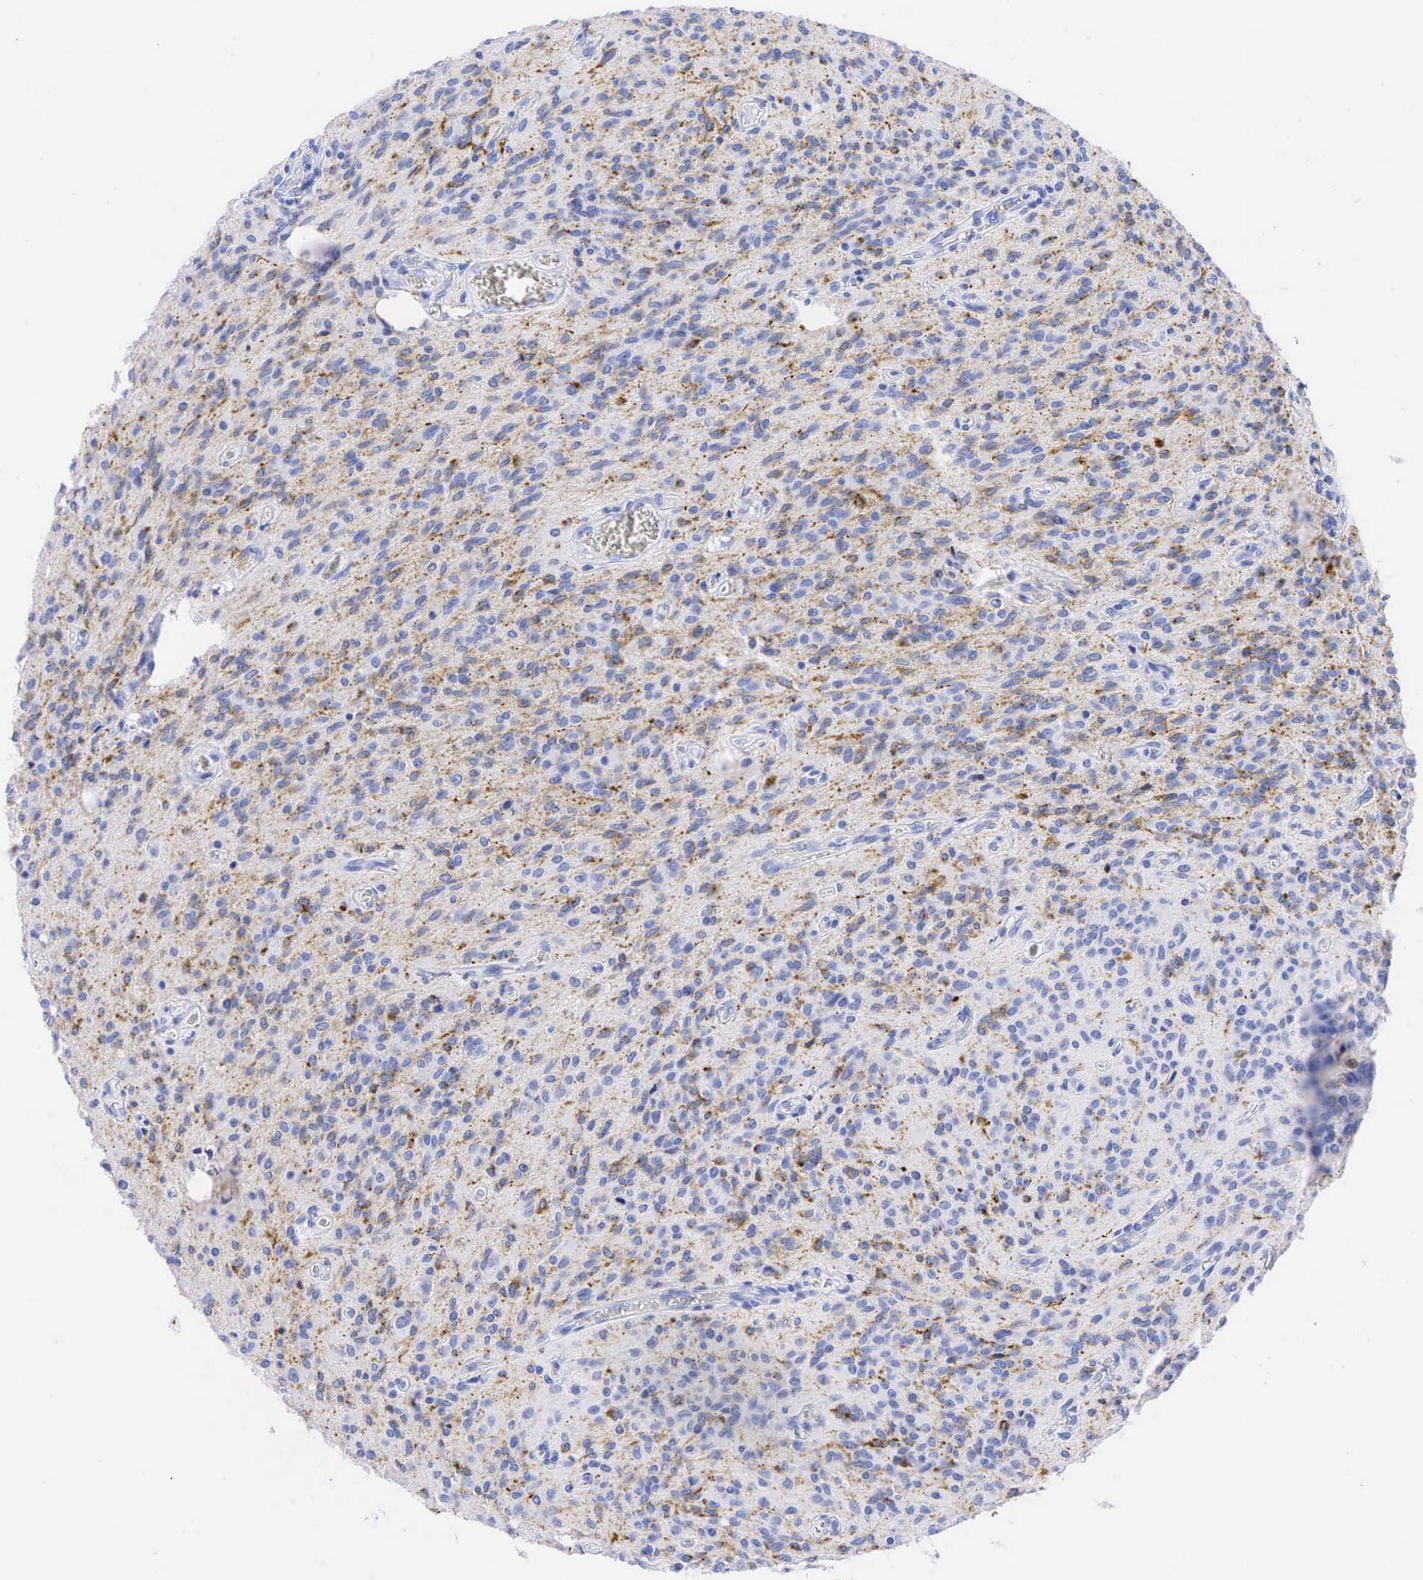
{"staining": {"intensity": "negative", "quantity": "none", "location": "none"}, "tissue": "glioma", "cell_type": "Tumor cells", "image_type": "cancer", "snomed": [{"axis": "morphology", "description": "Glioma, malignant, Low grade"}, {"axis": "topography", "description": "Brain"}], "caption": "A high-resolution histopathology image shows immunohistochemistry (IHC) staining of glioma, which shows no significant staining in tumor cells. (Immunohistochemistry, brightfield microscopy, high magnification).", "gene": "CHGA", "patient": {"sex": "female", "age": 15}}